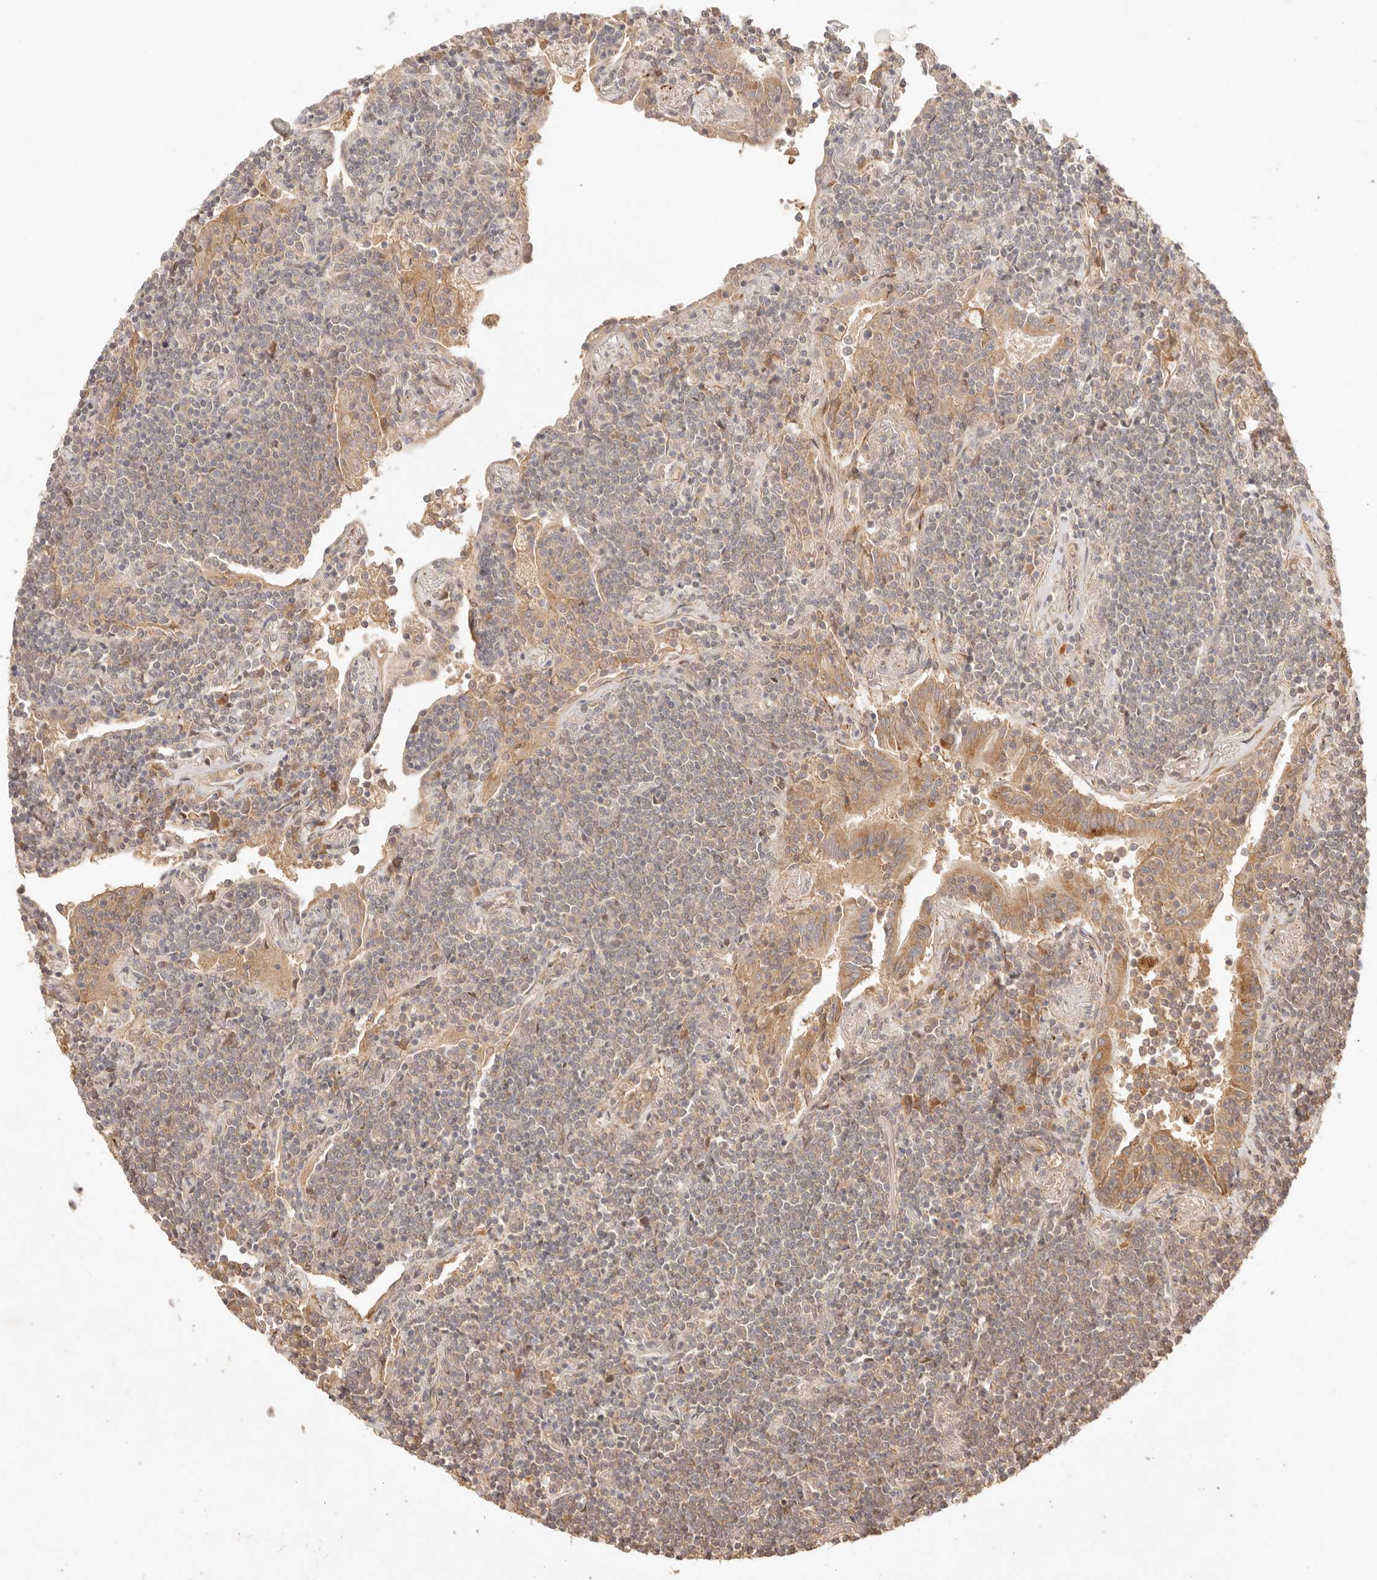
{"staining": {"intensity": "weak", "quantity": "25%-75%", "location": "cytoplasmic/membranous"}, "tissue": "lymphoma", "cell_type": "Tumor cells", "image_type": "cancer", "snomed": [{"axis": "morphology", "description": "Malignant lymphoma, non-Hodgkin's type, Low grade"}, {"axis": "topography", "description": "Lung"}], "caption": "Low-grade malignant lymphoma, non-Hodgkin's type stained for a protein exhibits weak cytoplasmic/membranous positivity in tumor cells.", "gene": "PHLDA3", "patient": {"sex": "female", "age": 71}}